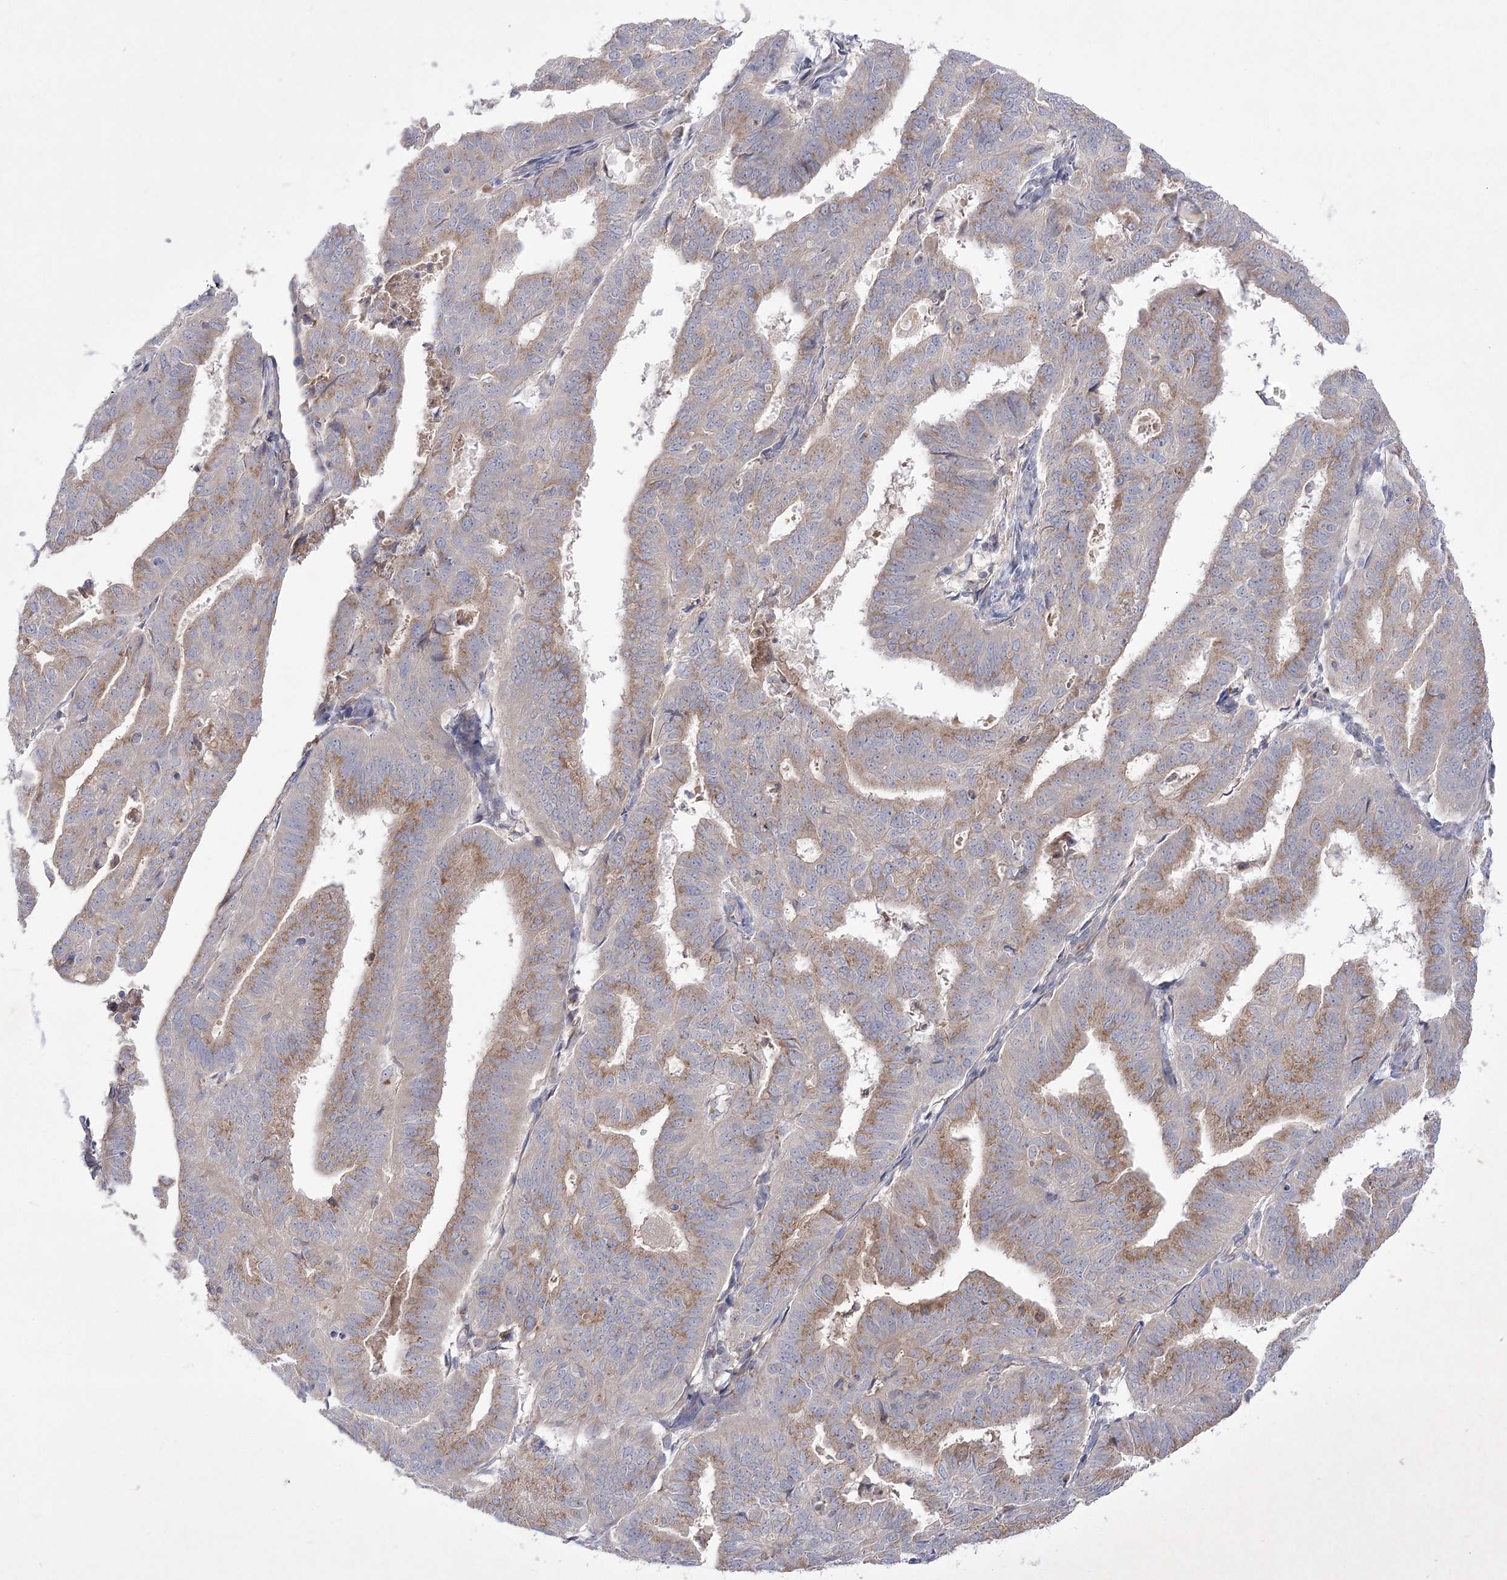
{"staining": {"intensity": "moderate", "quantity": "25%-75%", "location": "cytoplasmic/membranous"}, "tissue": "endometrial cancer", "cell_type": "Tumor cells", "image_type": "cancer", "snomed": [{"axis": "morphology", "description": "Adenocarcinoma, NOS"}, {"axis": "topography", "description": "Uterus"}], "caption": "Protein positivity by IHC reveals moderate cytoplasmic/membranous expression in about 25%-75% of tumor cells in endometrial adenocarcinoma.", "gene": "GBF1", "patient": {"sex": "female", "age": 77}}